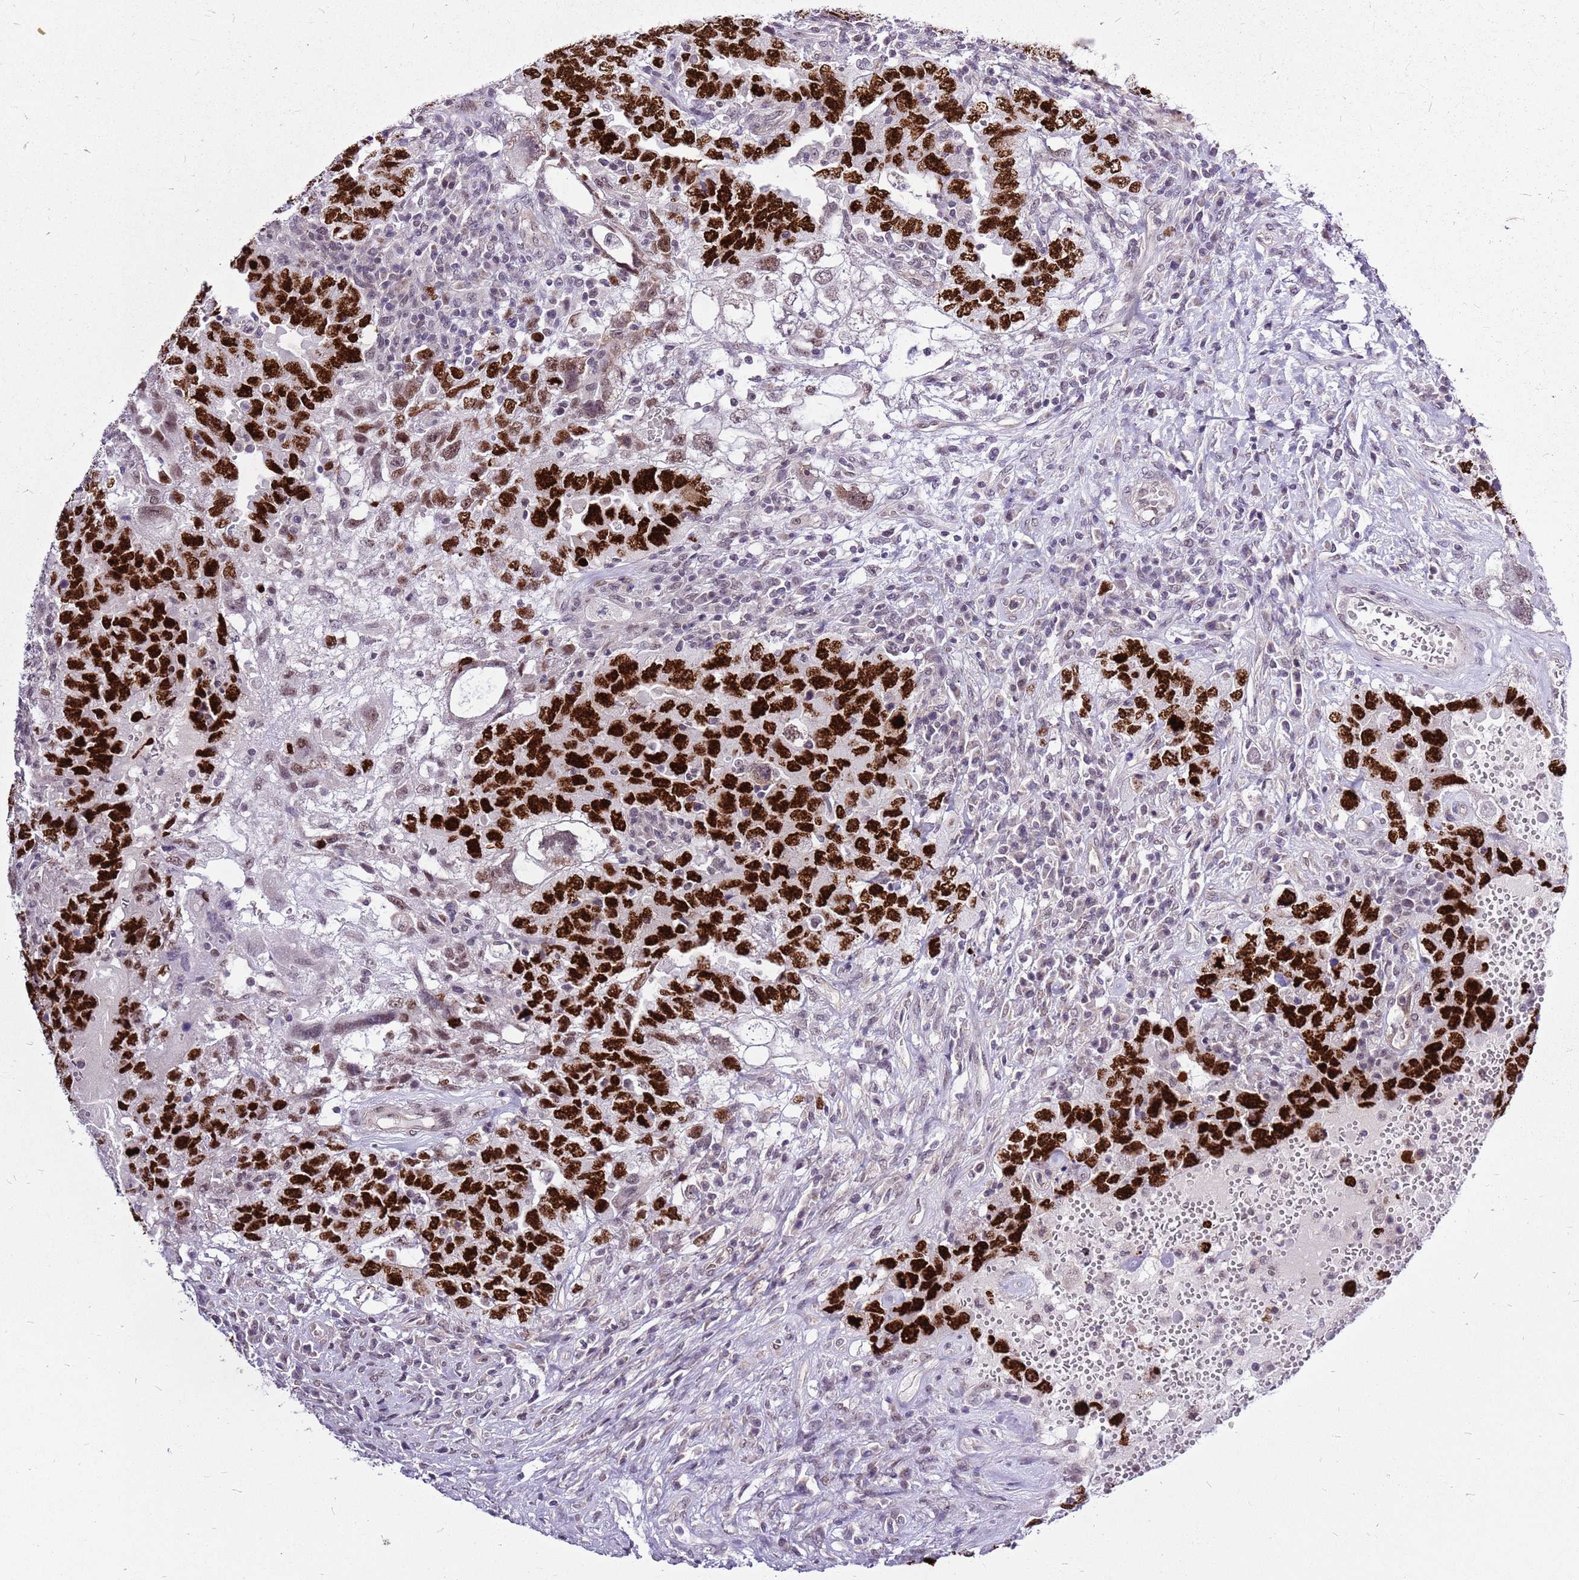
{"staining": {"intensity": "strong", "quantity": ">75%", "location": "nuclear"}, "tissue": "testis cancer", "cell_type": "Tumor cells", "image_type": "cancer", "snomed": [{"axis": "morphology", "description": "Carcinoma, Embryonal, NOS"}, {"axis": "topography", "description": "Testis"}], "caption": "Human testis cancer stained for a protein (brown) reveals strong nuclear positive positivity in about >75% of tumor cells.", "gene": "CCDC166", "patient": {"sex": "male", "age": 26}}